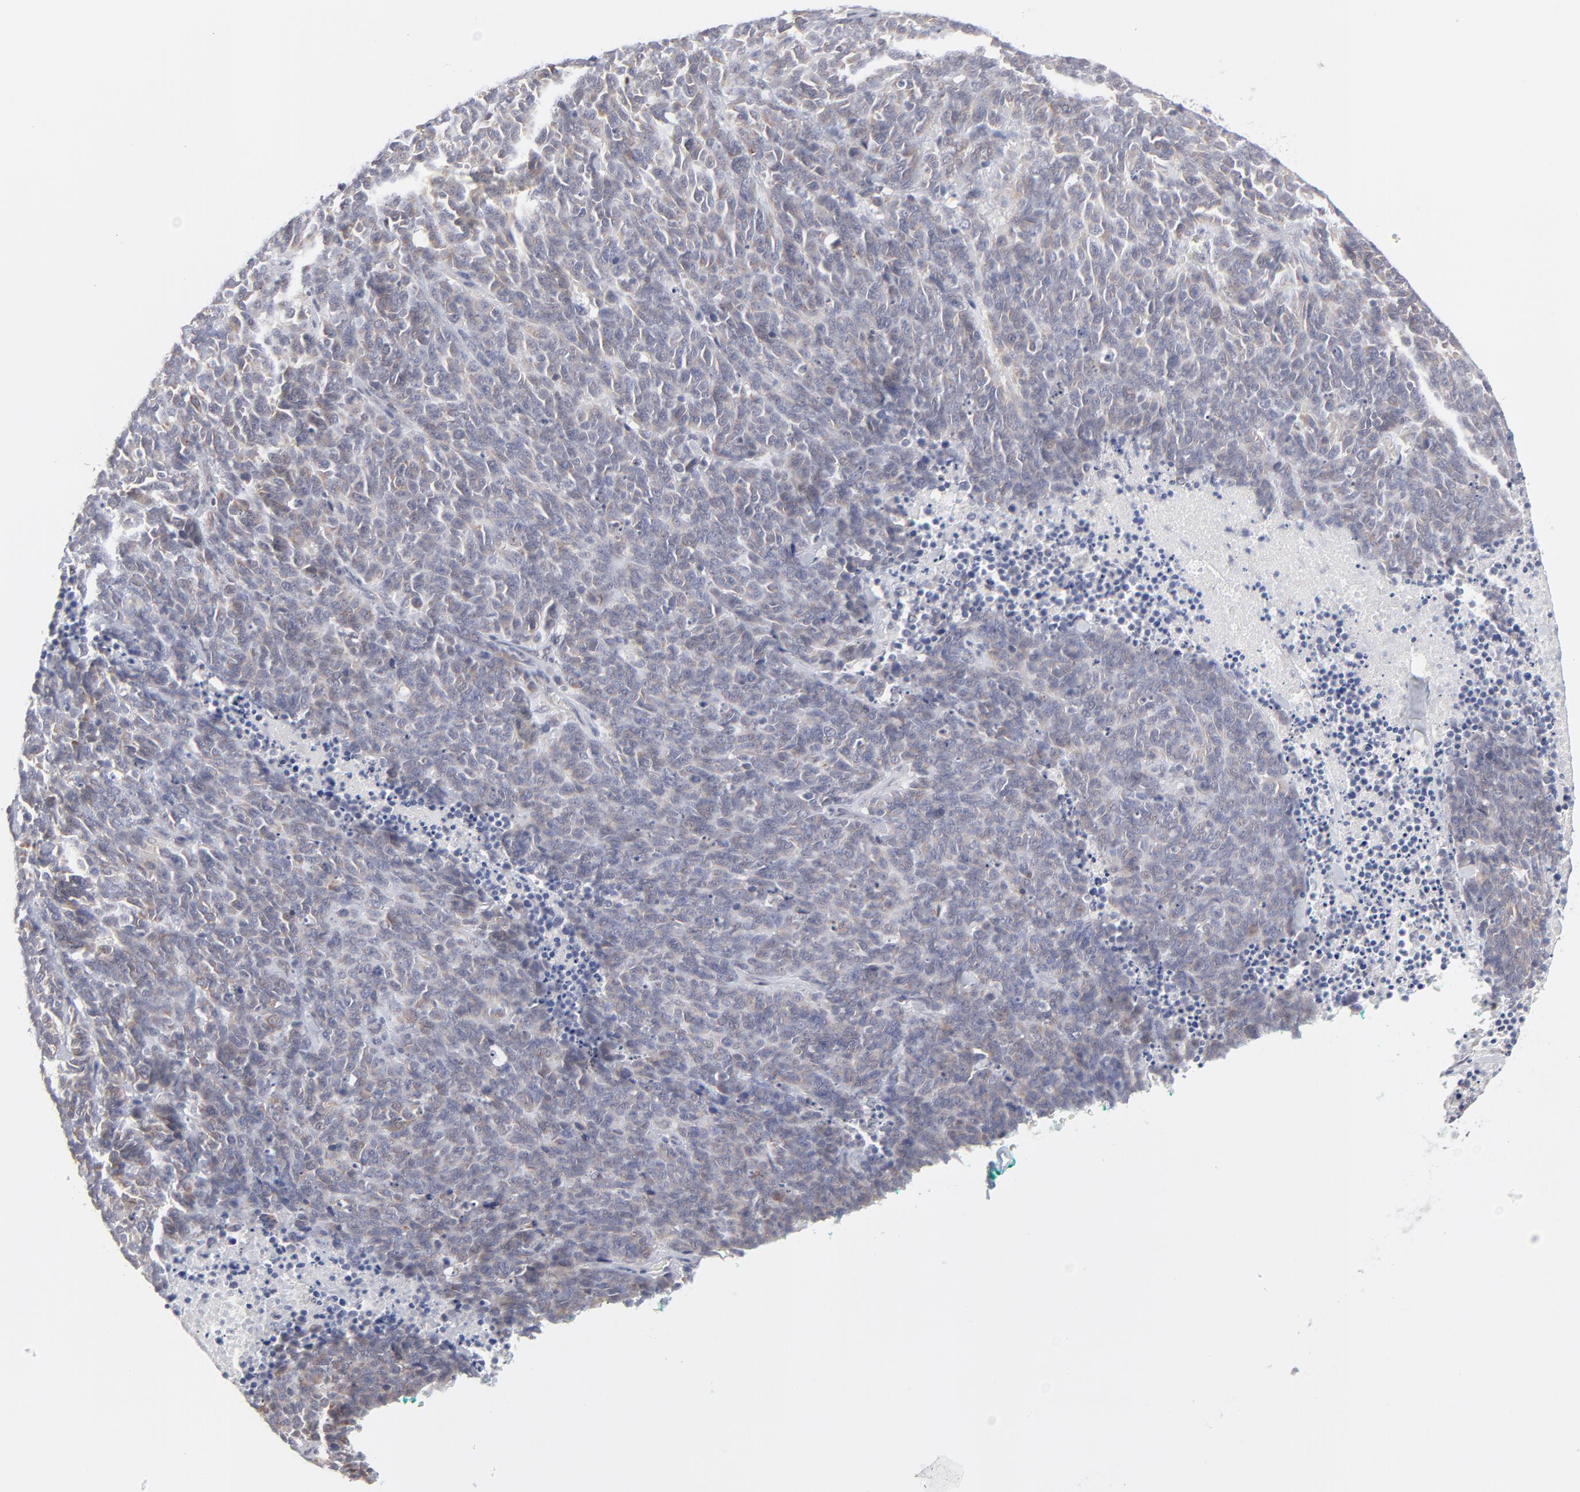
{"staining": {"intensity": "weak", "quantity": "25%-75%", "location": "cytoplasmic/membranous"}, "tissue": "lung cancer", "cell_type": "Tumor cells", "image_type": "cancer", "snomed": [{"axis": "morphology", "description": "Neoplasm, malignant, NOS"}, {"axis": "topography", "description": "Lung"}], "caption": "Lung cancer tissue displays weak cytoplasmic/membranous staining in approximately 25%-75% of tumor cells, visualized by immunohistochemistry.", "gene": "NBN", "patient": {"sex": "female", "age": 58}}